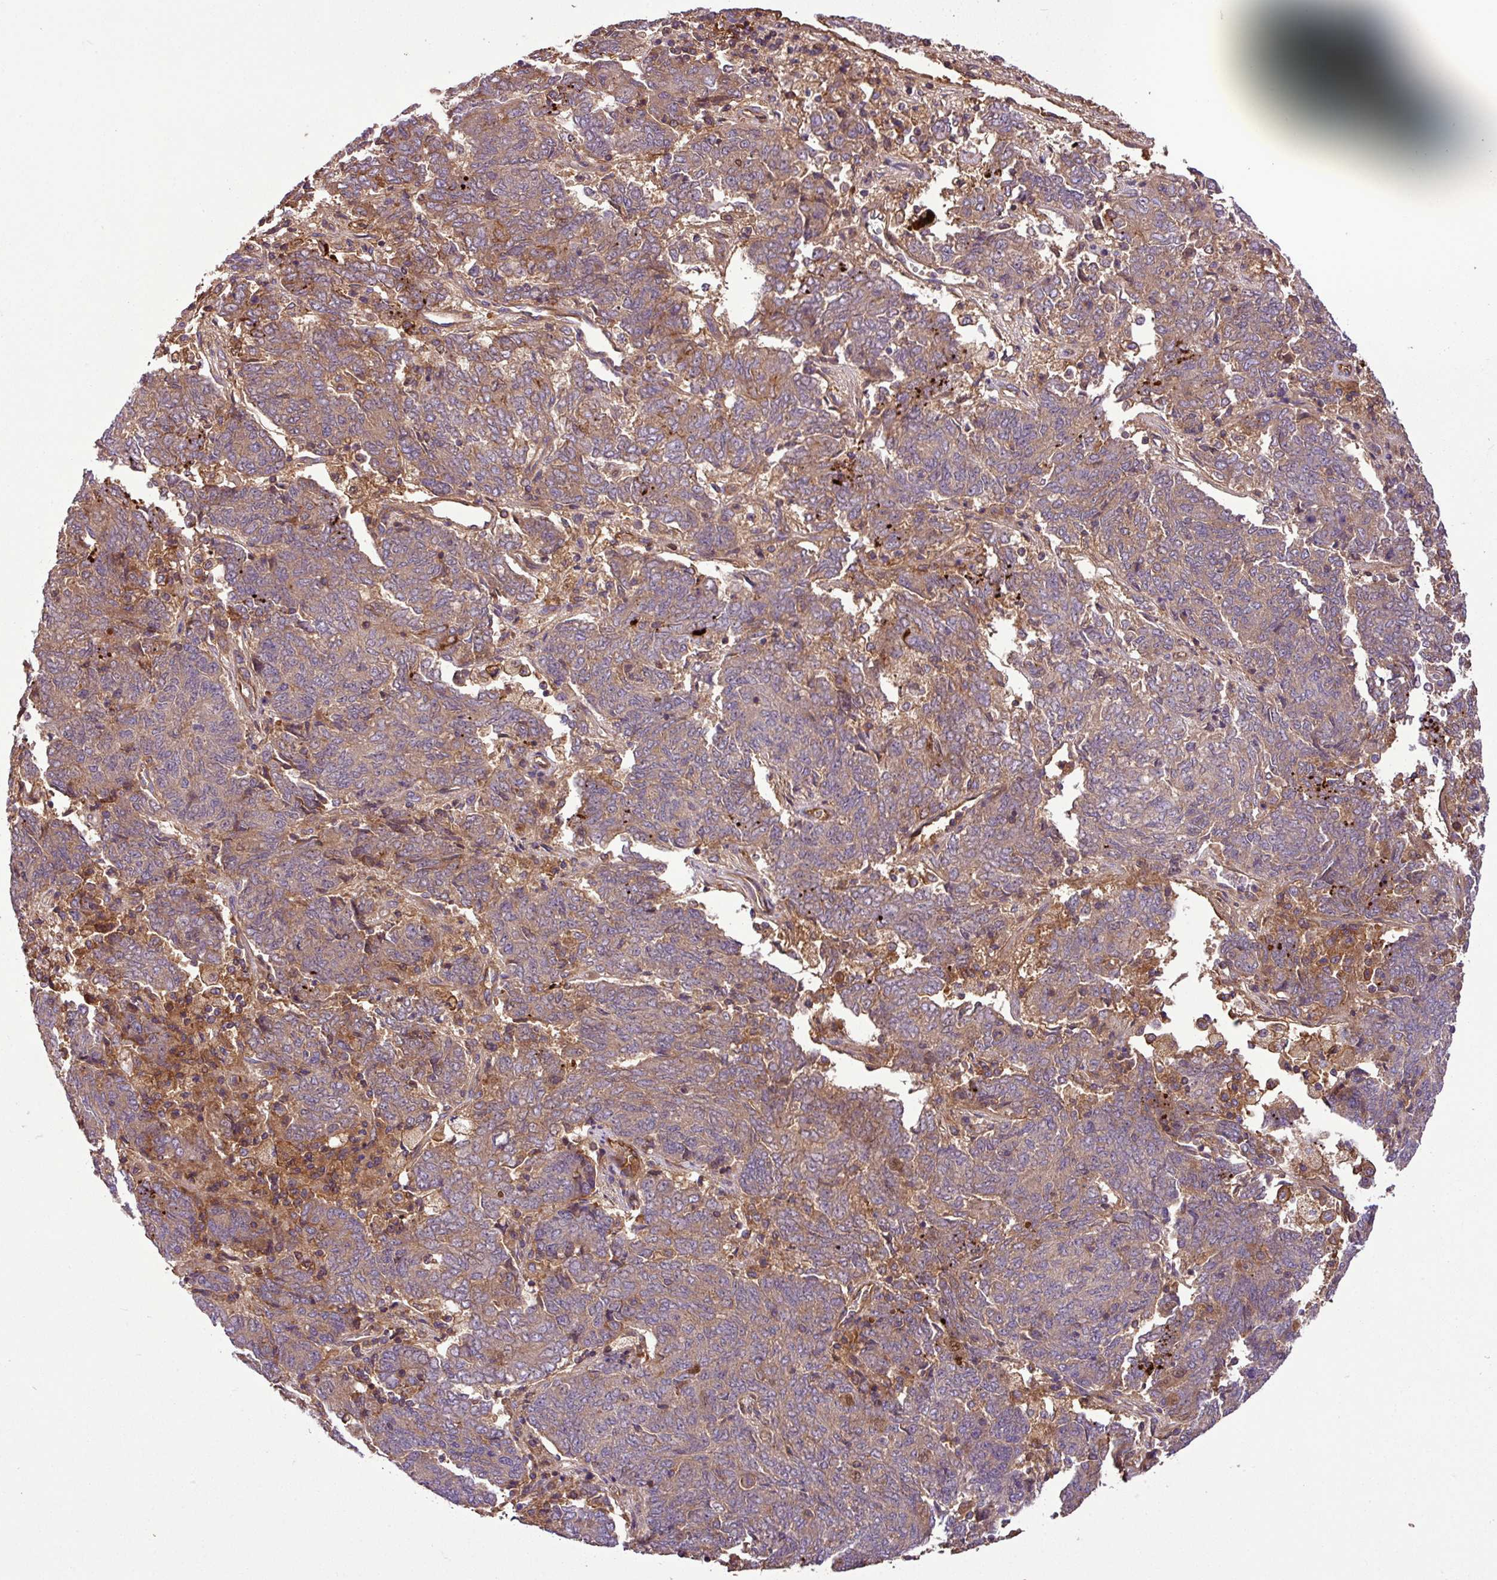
{"staining": {"intensity": "moderate", "quantity": "25%-75%", "location": "cytoplasmic/membranous"}, "tissue": "endometrial cancer", "cell_type": "Tumor cells", "image_type": "cancer", "snomed": [{"axis": "morphology", "description": "Adenocarcinoma, NOS"}, {"axis": "topography", "description": "Endometrium"}], "caption": "High-power microscopy captured an immunohistochemistry micrograph of endometrial cancer (adenocarcinoma), revealing moderate cytoplasmic/membranous expression in approximately 25%-75% of tumor cells.", "gene": "ZNF266", "patient": {"sex": "female", "age": 80}}